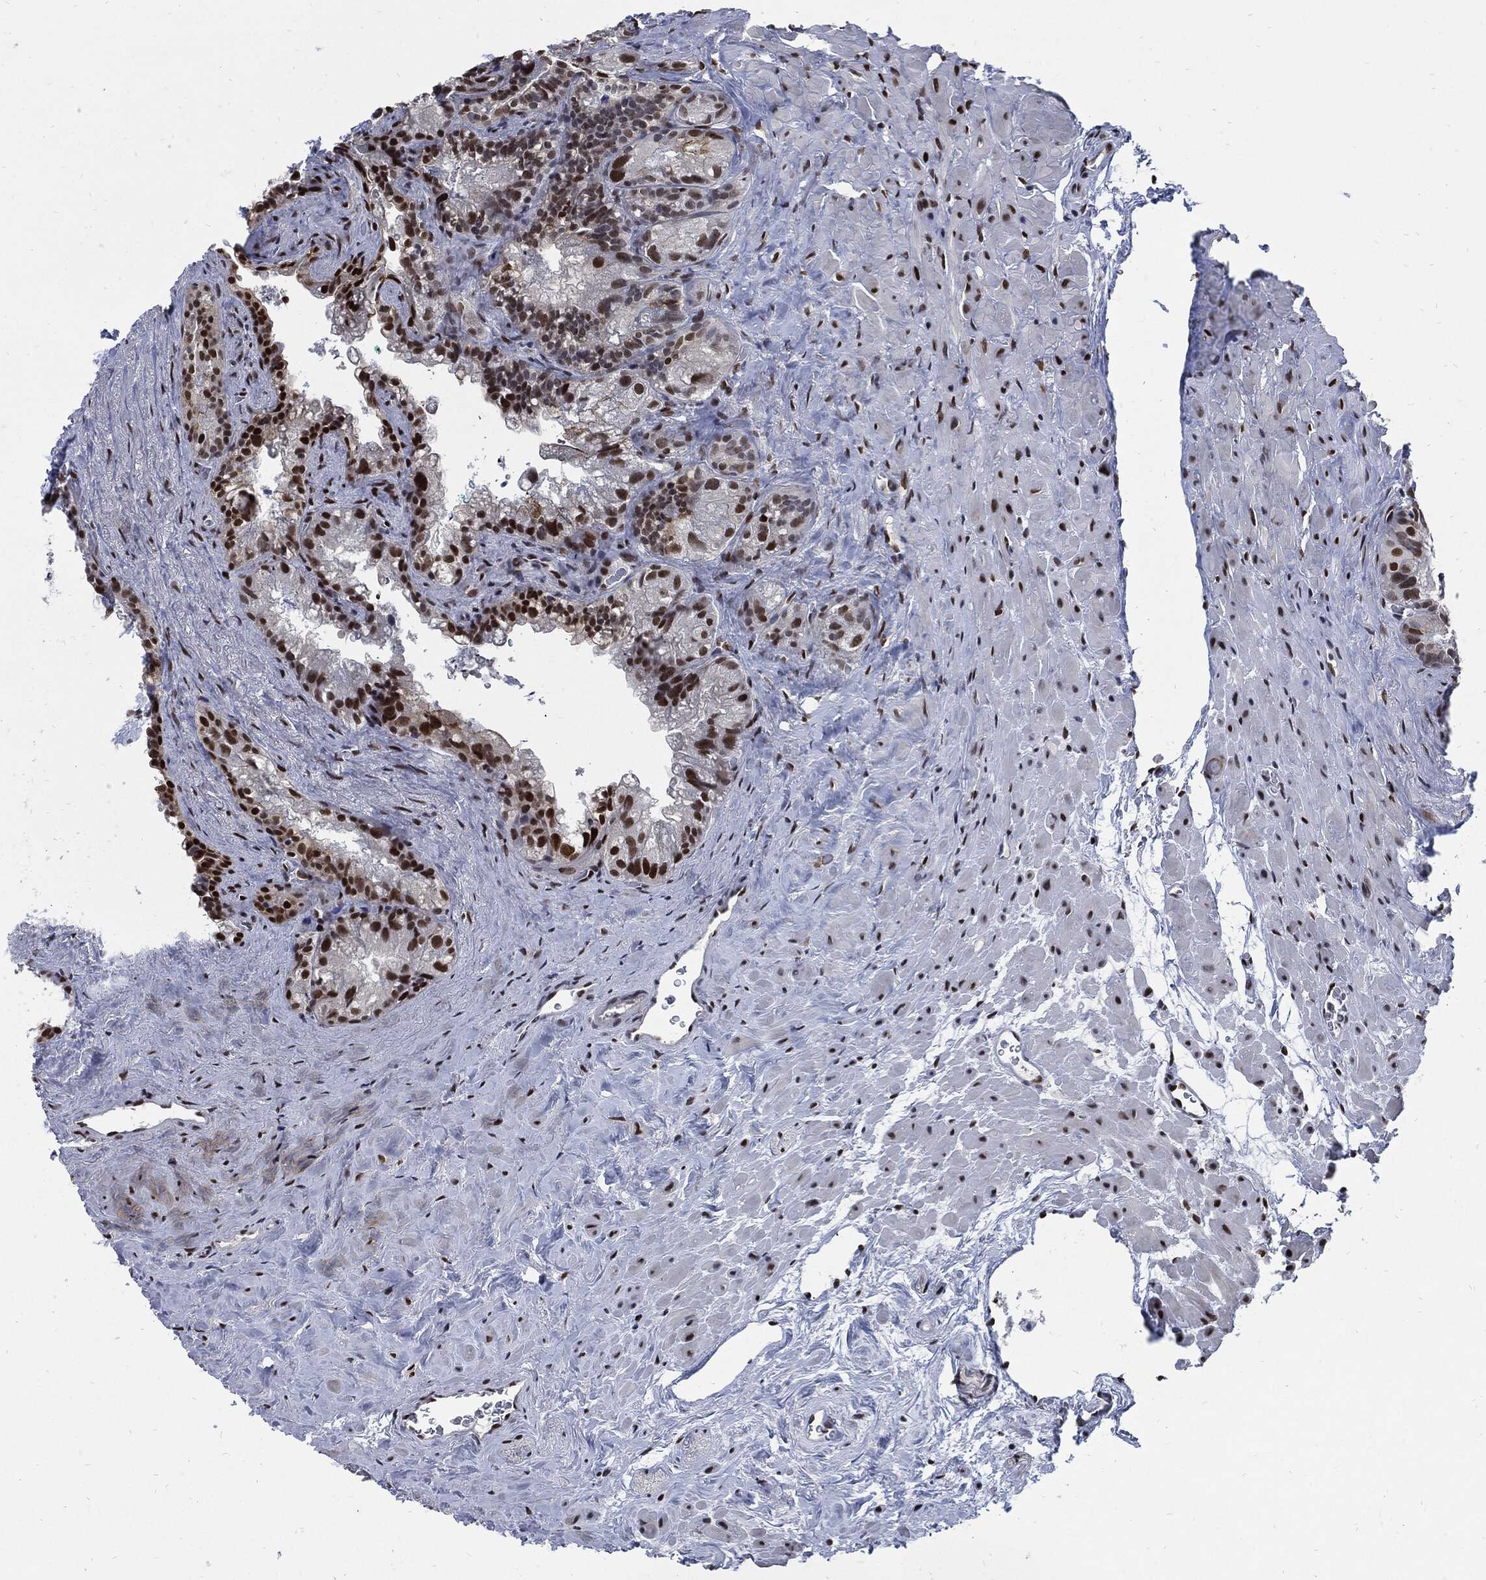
{"staining": {"intensity": "strong", "quantity": ">75%", "location": "nuclear"}, "tissue": "seminal vesicle", "cell_type": "Glandular cells", "image_type": "normal", "snomed": [{"axis": "morphology", "description": "Normal tissue, NOS"}, {"axis": "topography", "description": "Seminal veicle"}], "caption": "IHC (DAB (3,3'-diaminobenzidine)) staining of normal human seminal vesicle demonstrates strong nuclear protein expression in approximately >75% of glandular cells. The staining is performed using DAB (3,3'-diaminobenzidine) brown chromogen to label protein expression. The nuclei are counter-stained blue using hematoxylin.", "gene": "NBN", "patient": {"sex": "male", "age": 72}}